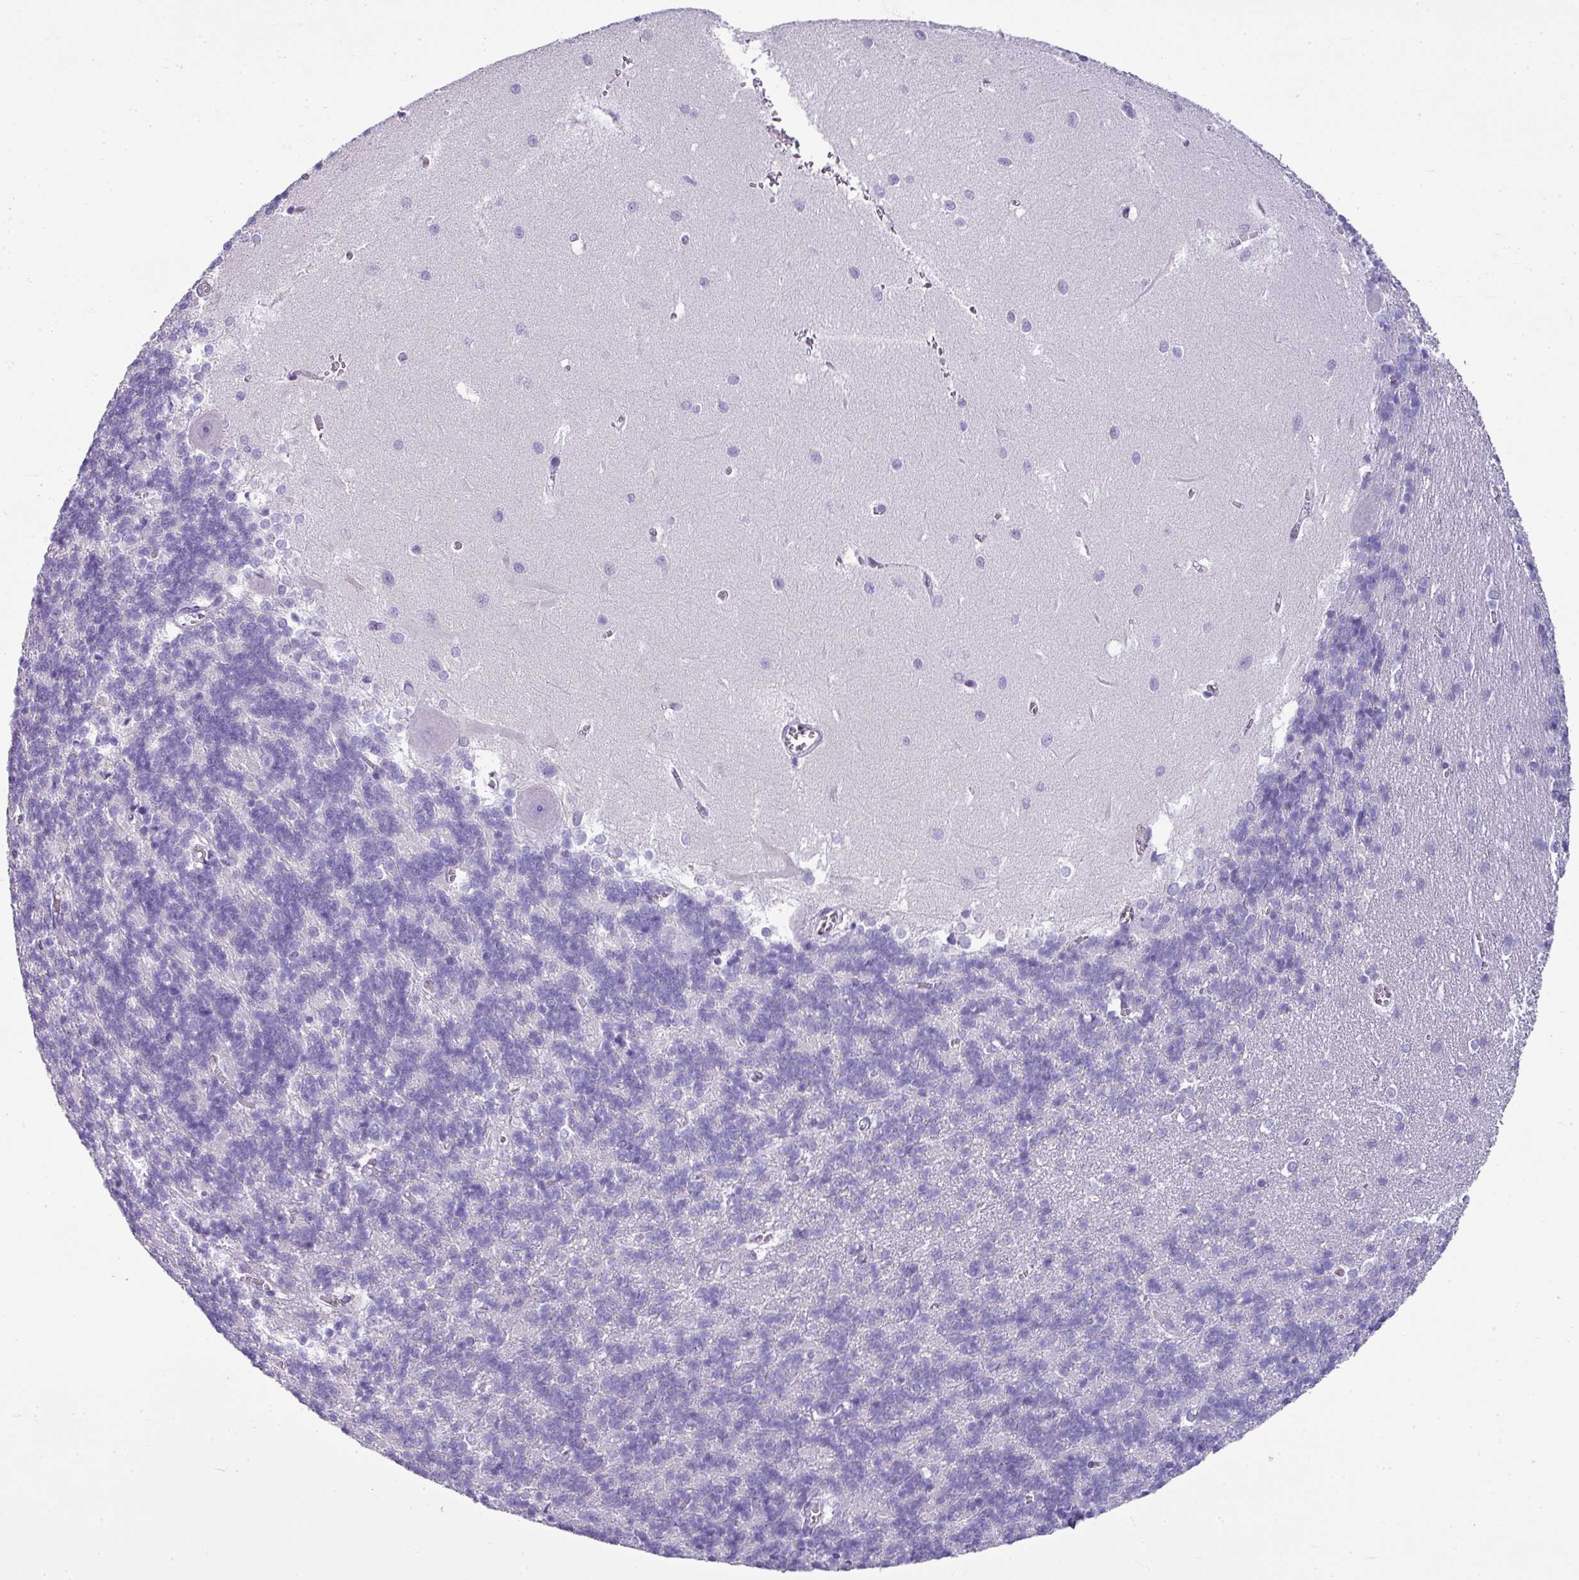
{"staining": {"intensity": "negative", "quantity": "none", "location": "none"}, "tissue": "cerebellum", "cell_type": "Cells in granular layer", "image_type": "normal", "snomed": [{"axis": "morphology", "description": "Normal tissue, NOS"}, {"axis": "topography", "description": "Cerebellum"}], "caption": "A high-resolution histopathology image shows IHC staining of unremarkable cerebellum, which shows no significant staining in cells in granular layer.", "gene": "ZNF568", "patient": {"sex": "male", "age": 37}}